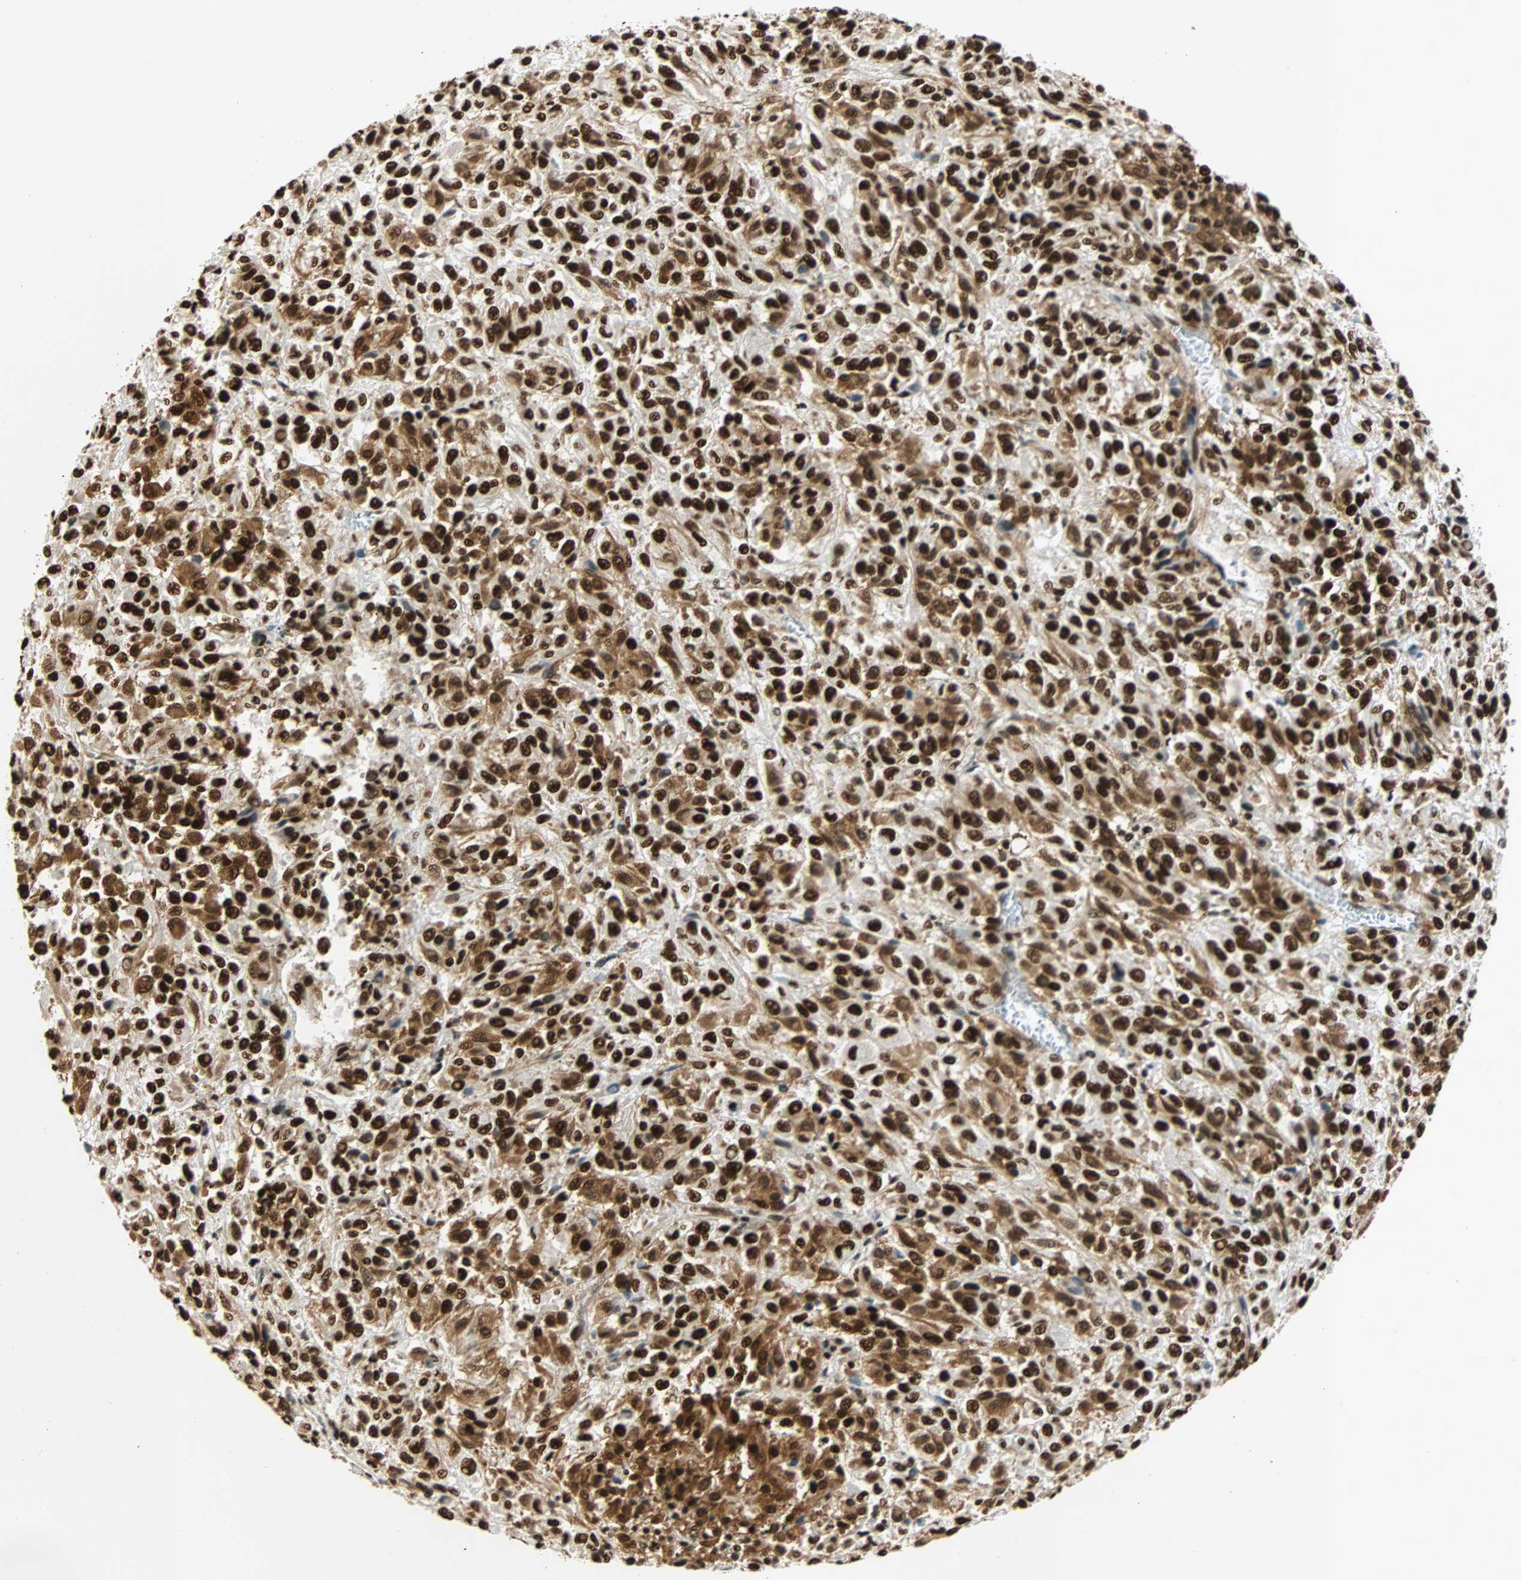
{"staining": {"intensity": "strong", "quantity": ">75%", "location": "cytoplasmic/membranous,nuclear"}, "tissue": "melanoma", "cell_type": "Tumor cells", "image_type": "cancer", "snomed": [{"axis": "morphology", "description": "Malignant melanoma, Metastatic site"}, {"axis": "topography", "description": "Lung"}], "caption": "Human malignant melanoma (metastatic site) stained with a brown dye reveals strong cytoplasmic/membranous and nuclear positive expression in about >75% of tumor cells.", "gene": "CDK12", "patient": {"sex": "male", "age": 64}}